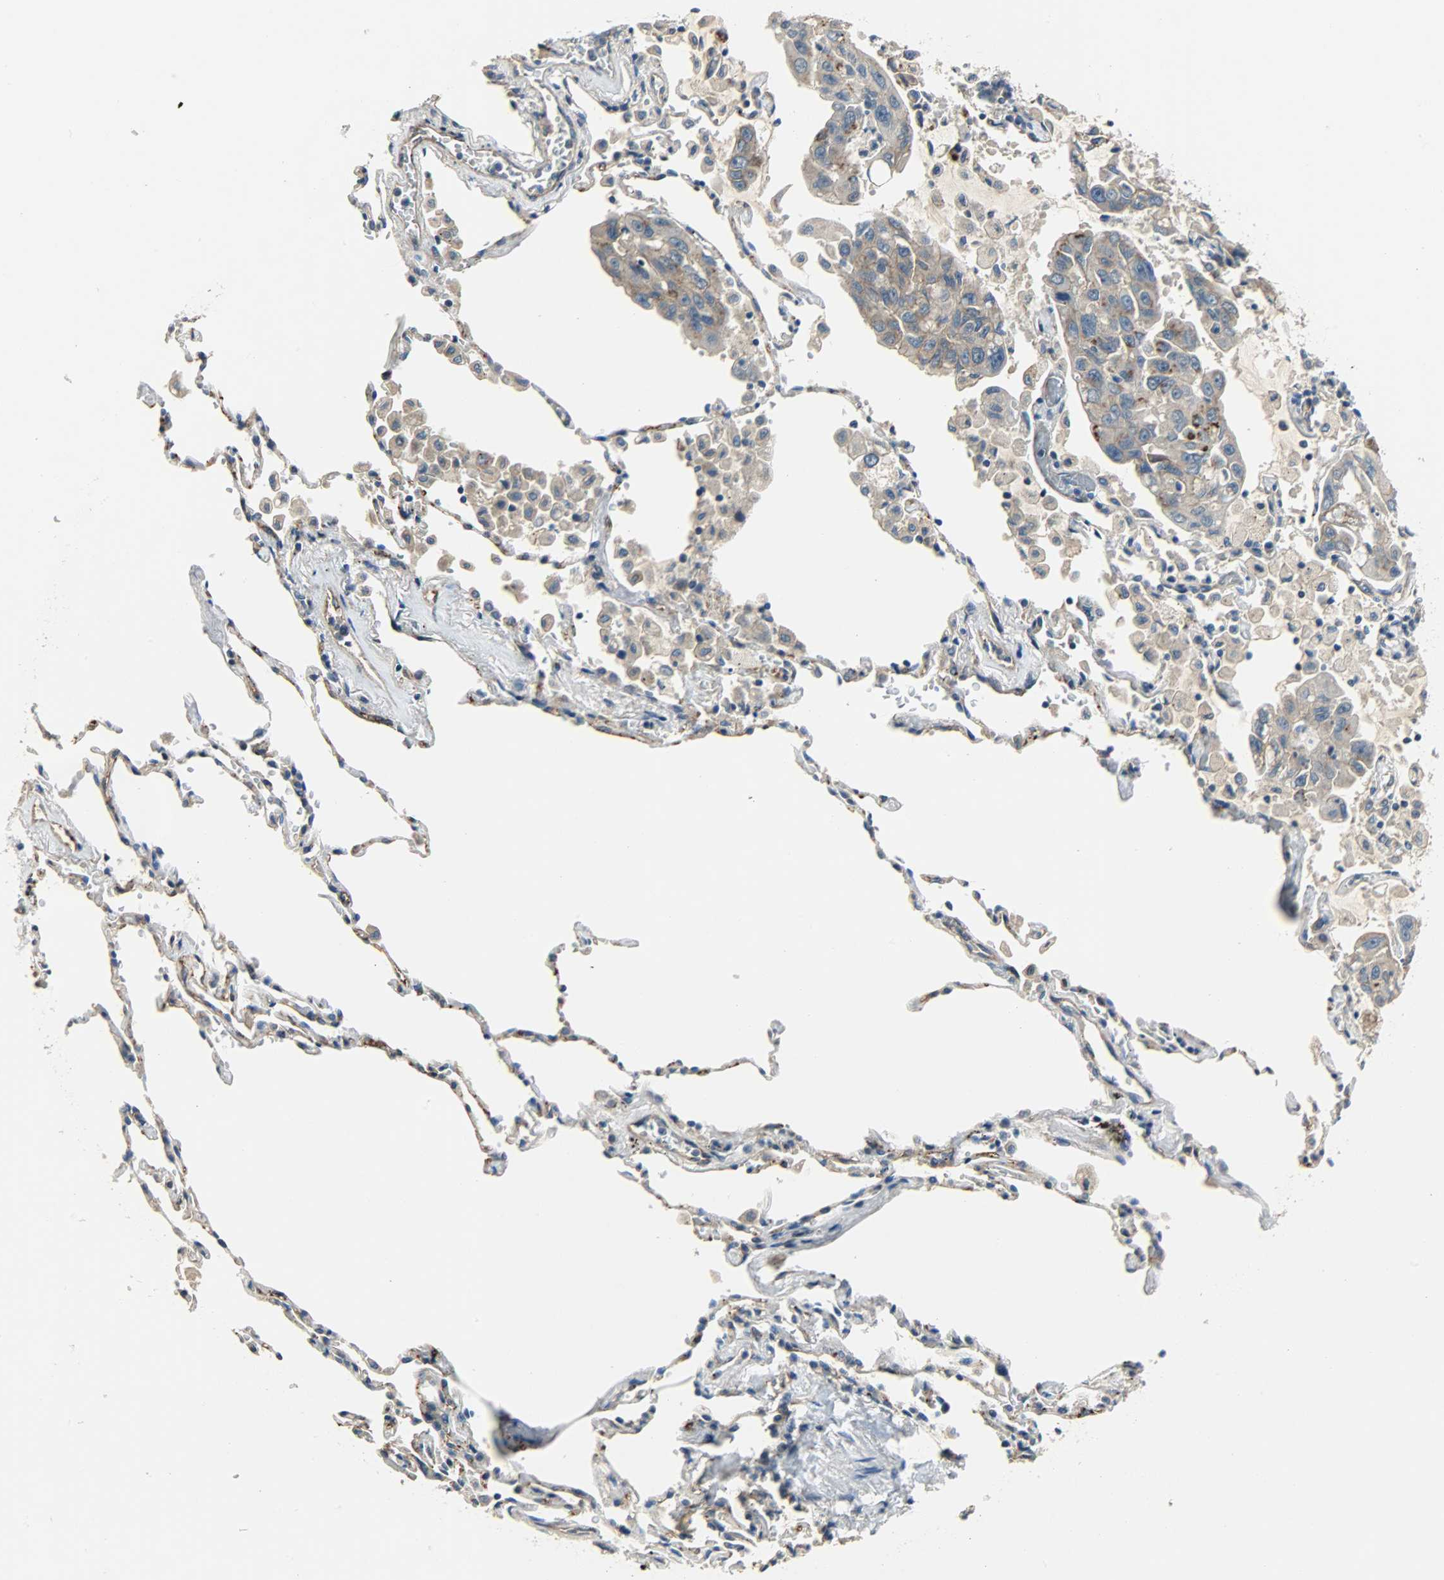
{"staining": {"intensity": "weak", "quantity": ">75%", "location": "cytoplasmic/membranous"}, "tissue": "lung cancer", "cell_type": "Tumor cells", "image_type": "cancer", "snomed": [{"axis": "morphology", "description": "Adenocarcinoma, NOS"}, {"axis": "topography", "description": "Lung"}], "caption": "Lung cancer (adenocarcinoma) was stained to show a protein in brown. There is low levels of weak cytoplasmic/membranous expression in about >75% of tumor cells. Using DAB (brown) and hematoxylin (blue) stains, captured at high magnification using brightfield microscopy.", "gene": "KIAA1217", "patient": {"sex": "male", "age": 64}}